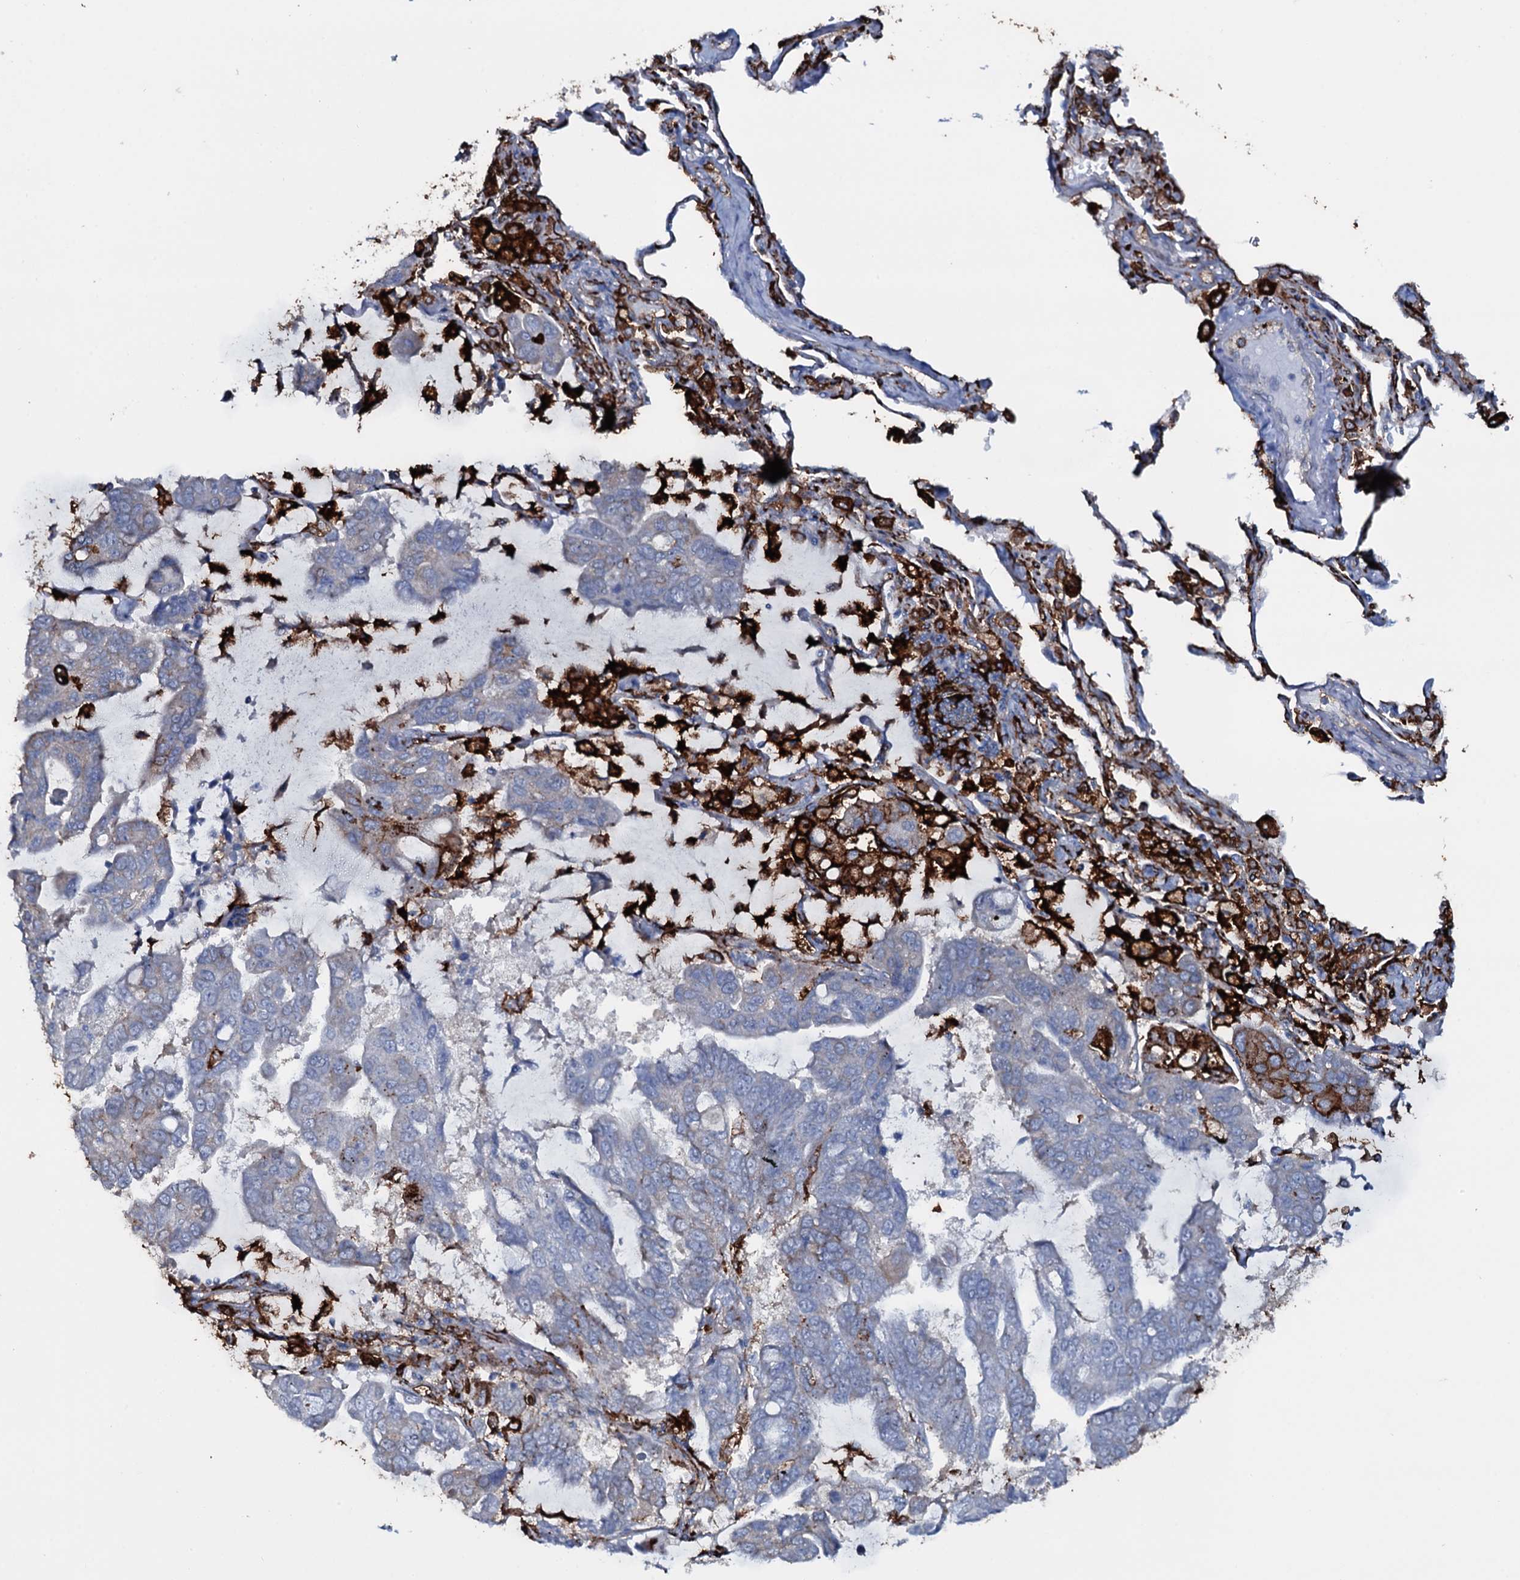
{"staining": {"intensity": "negative", "quantity": "none", "location": "none"}, "tissue": "lung cancer", "cell_type": "Tumor cells", "image_type": "cancer", "snomed": [{"axis": "morphology", "description": "Adenocarcinoma, NOS"}, {"axis": "topography", "description": "Lung"}], "caption": "Tumor cells show no significant staining in lung adenocarcinoma. (DAB immunohistochemistry visualized using brightfield microscopy, high magnification).", "gene": "OSBPL2", "patient": {"sex": "male", "age": 64}}